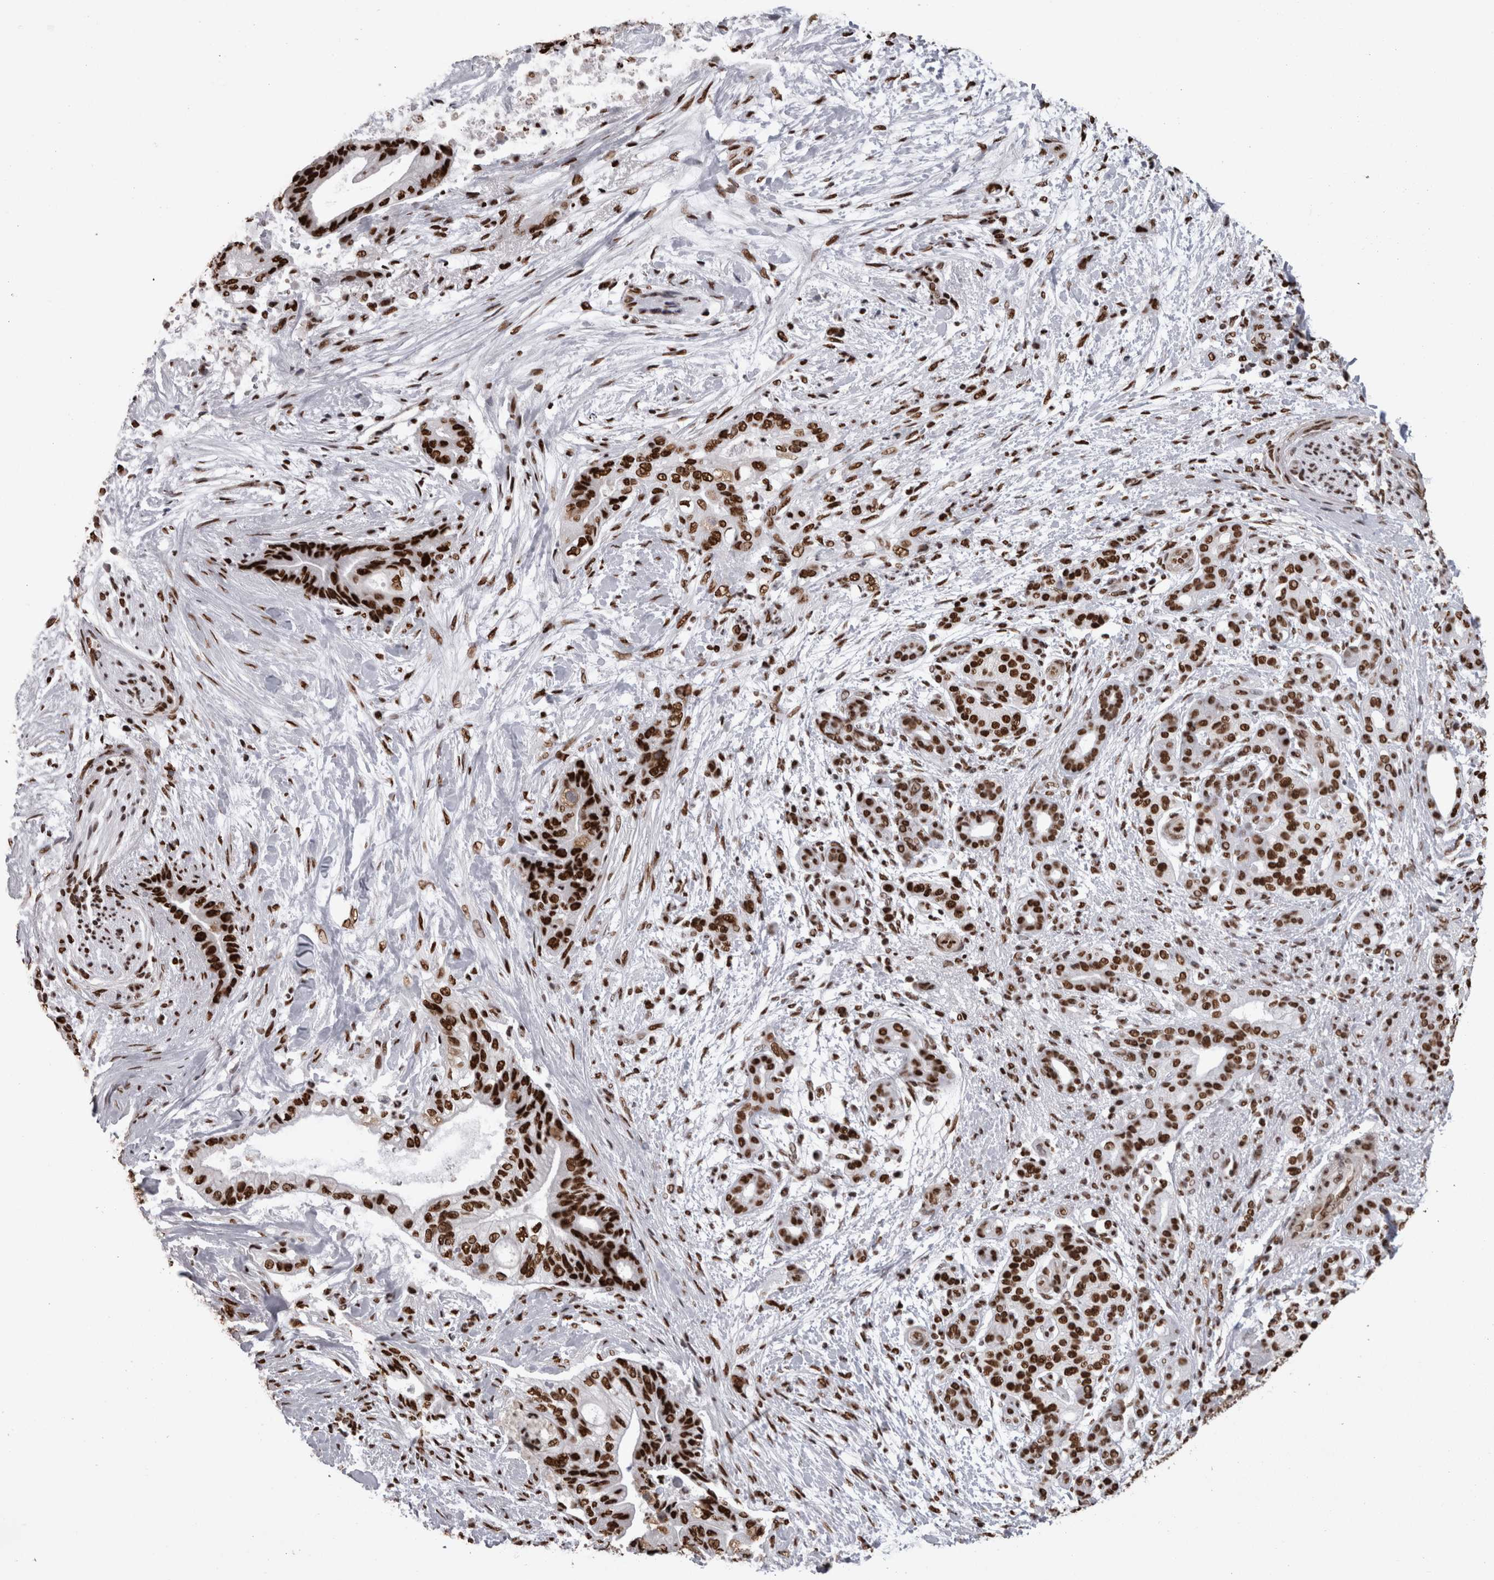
{"staining": {"intensity": "strong", "quantity": ">75%", "location": "nuclear"}, "tissue": "pancreatic cancer", "cell_type": "Tumor cells", "image_type": "cancer", "snomed": [{"axis": "morphology", "description": "Adenocarcinoma, NOS"}, {"axis": "topography", "description": "Pancreas"}], "caption": "Immunohistochemical staining of adenocarcinoma (pancreatic) reveals high levels of strong nuclear expression in approximately >75% of tumor cells.", "gene": "HNRNPM", "patient": {"sex": "male", "age": 59}}